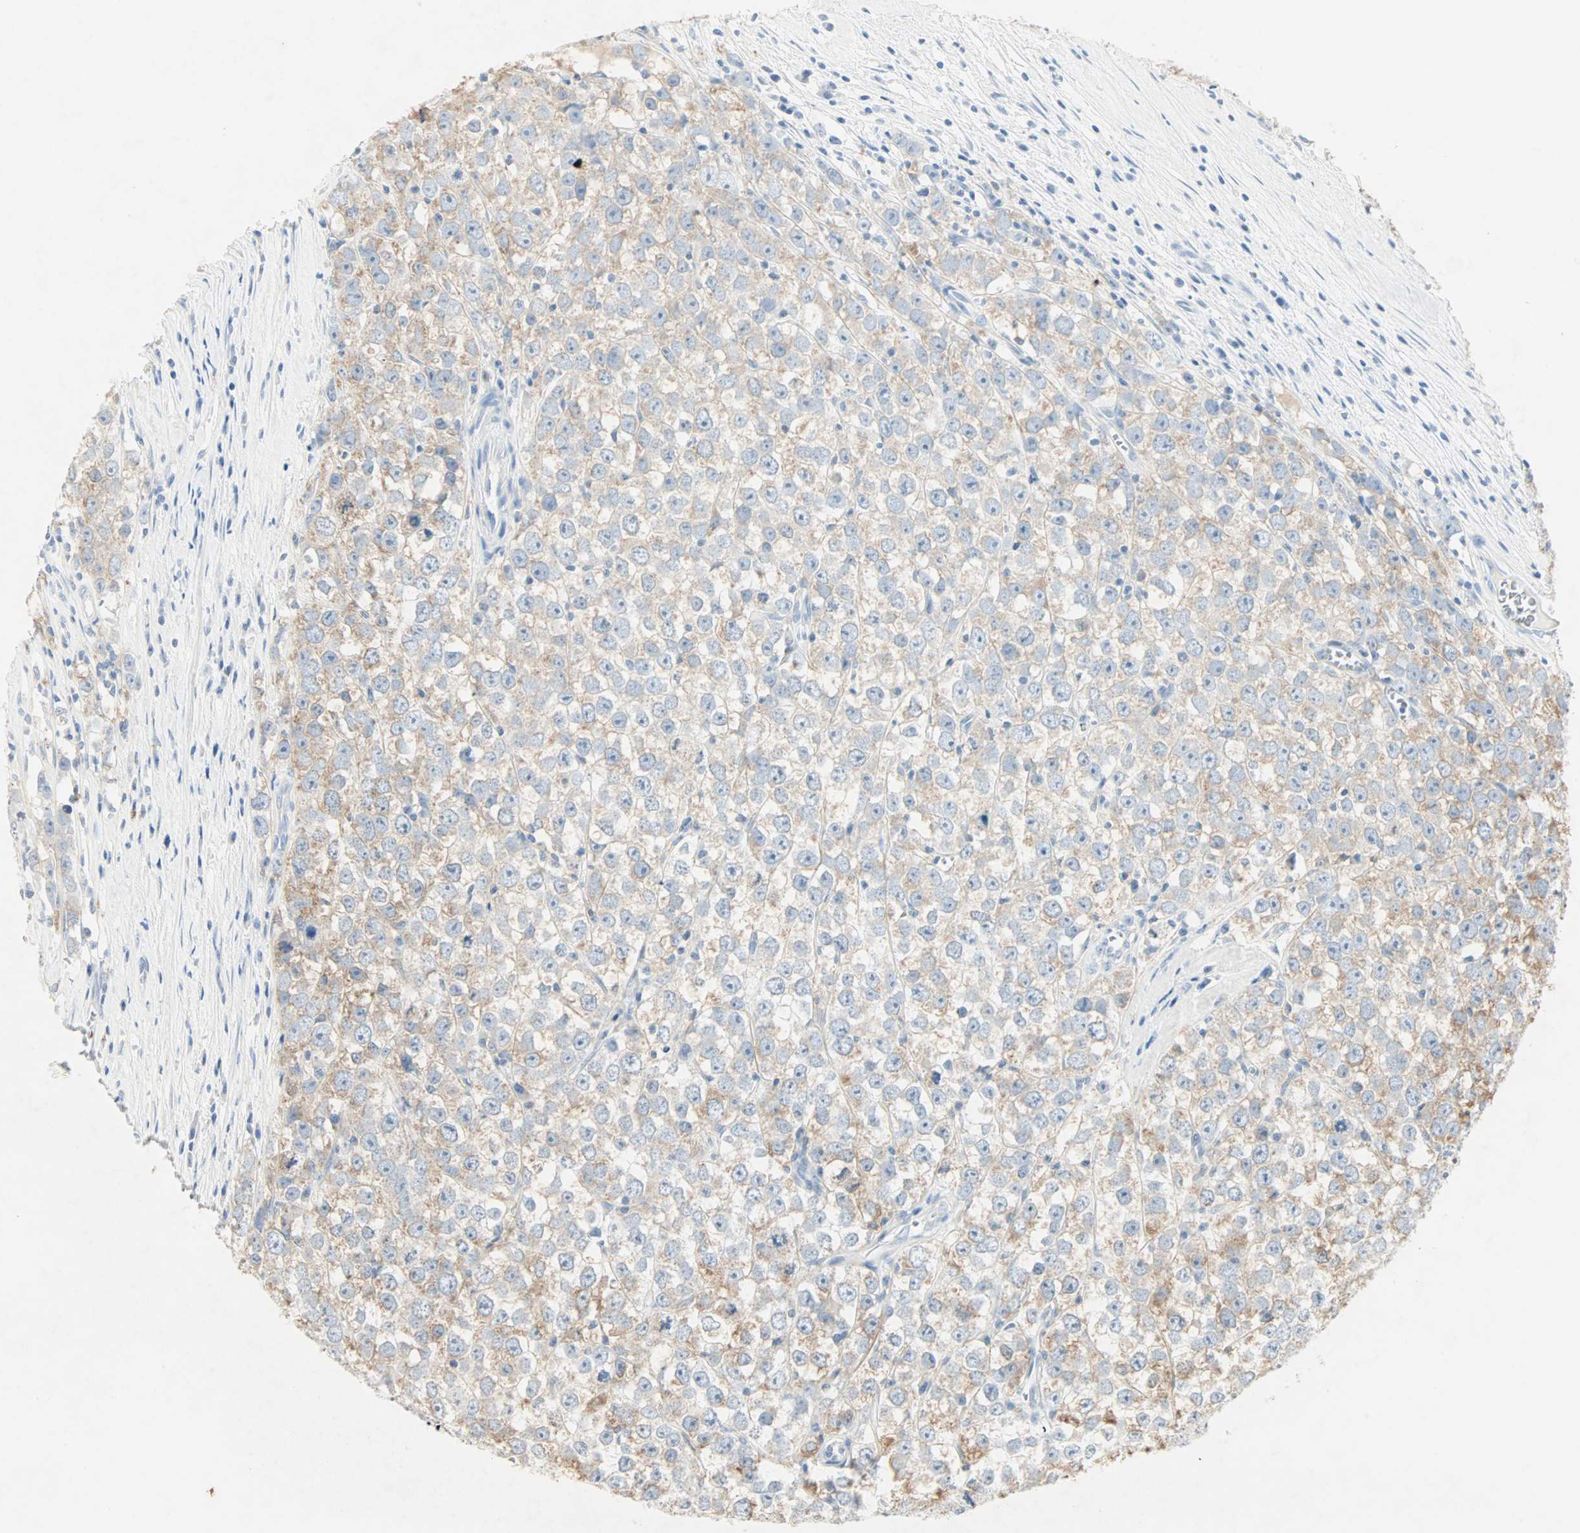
{"staining": {"intensity": "weak", "quantity": "25%-75%", "location": "cytoplasmic/membranous"}, "tissue": "testis cancer", "cell_type": "Tumor cells", "image_type": "cancer", "snomed": [{"axis": "morphology", "description": "Seminoma, NOS"}, {"axis": "morphology", "description": "Carcinoma, Embryonal, NOS"}, {"axis": "topography", "description": "Testis"}], "caption": "Human testis cancer (embryonal carcinoma) stained with a brown dye exhibits weak cytoplasmic/membranous positive staining in about 25%-75% of tumor cells.", "gene": "CEACAM6", "patient": {"sex": "male", "age": 52}}